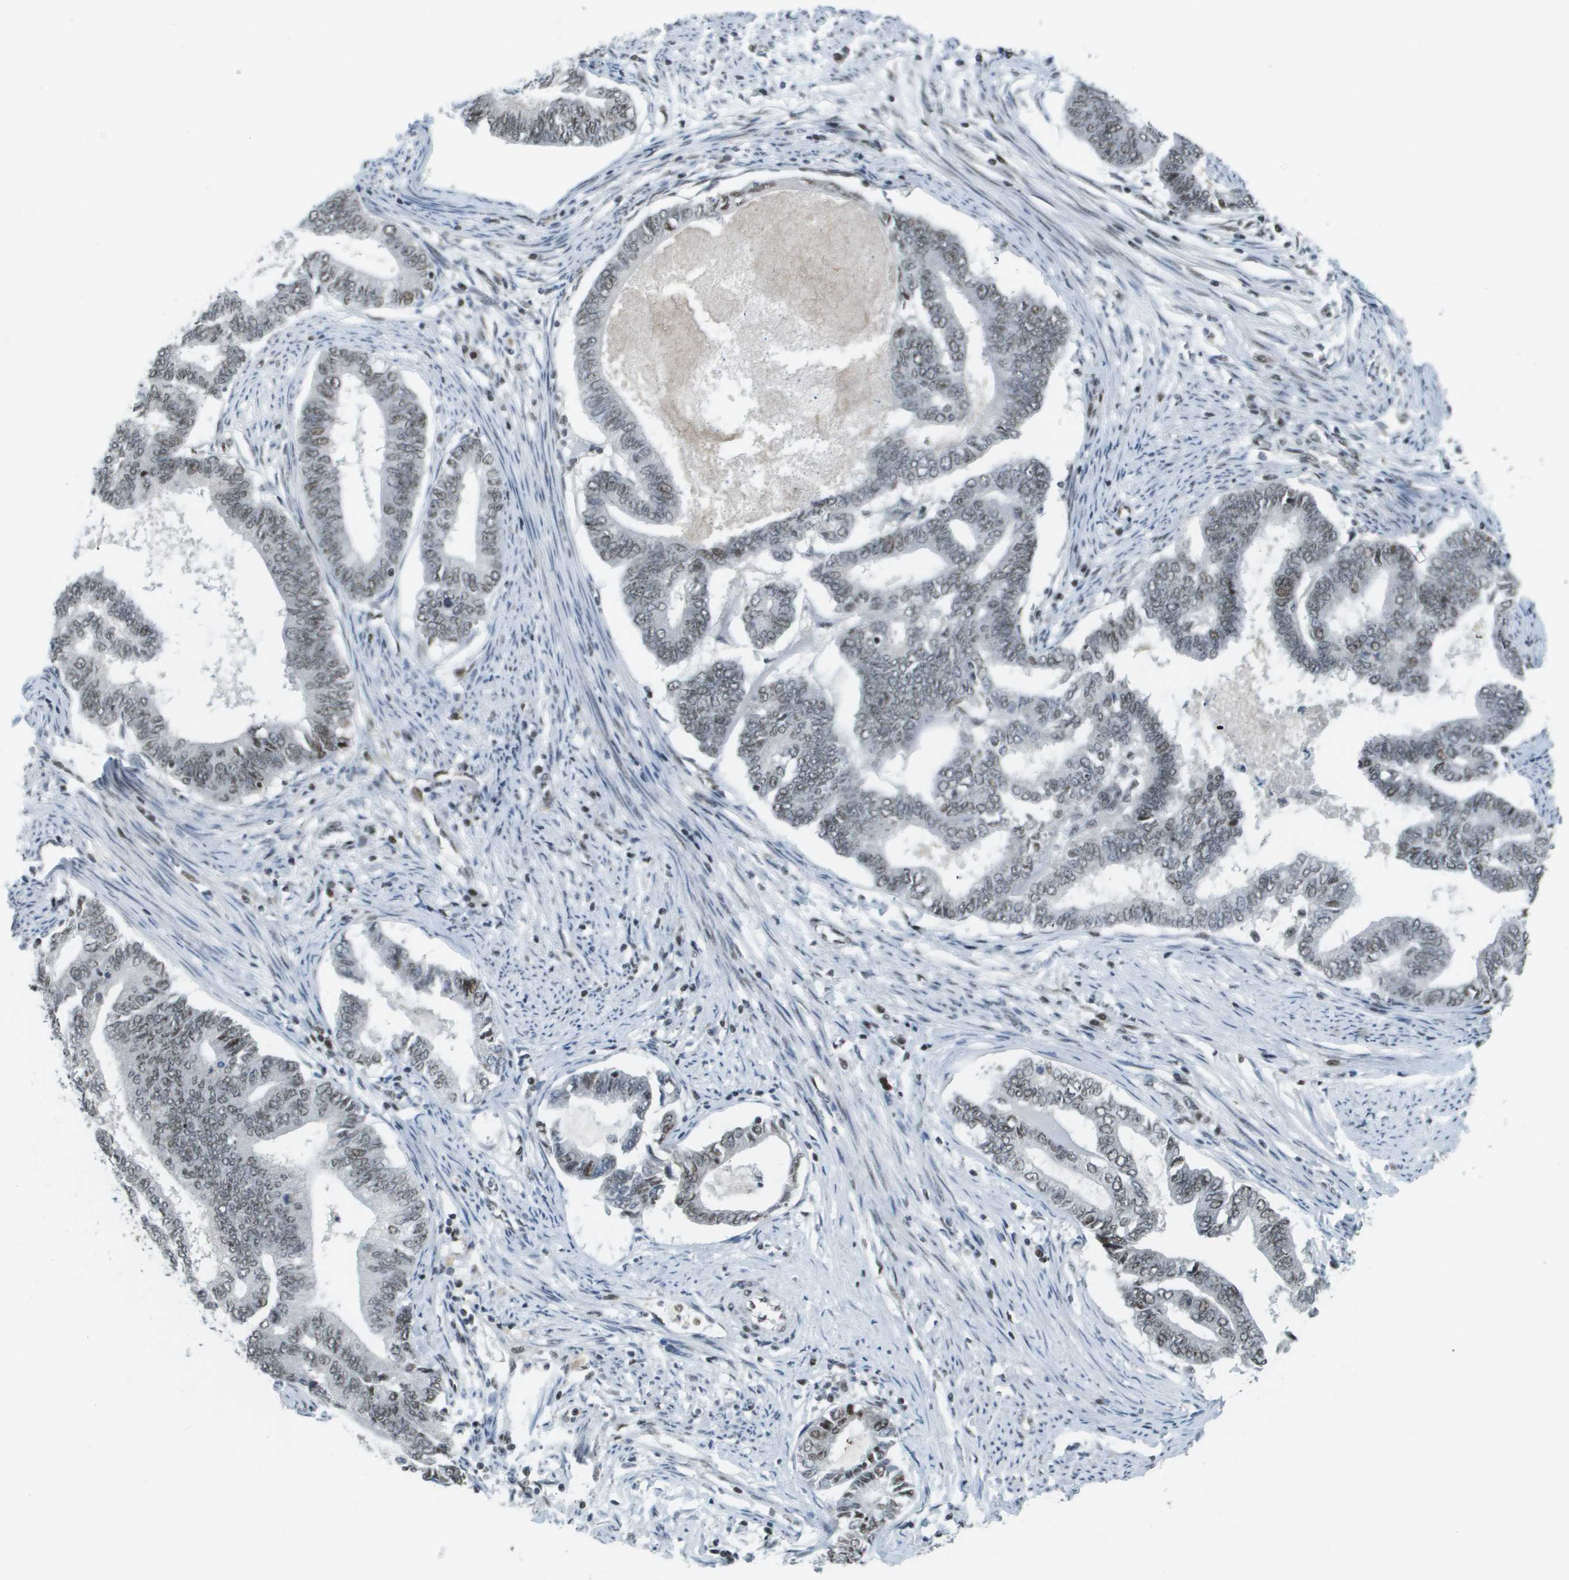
{"staining": {"intensity": "weak", "quantity": "25%-75%", "location": "nuclear"}, "tissue": "endometrial cancer", "cell_type": "Tumor cells", "image_type": "cancer", "snomed": [{"axis": "morphology", "description": "Adenocarcinoma, NOS"}, {"axis": "topography", "description": "Endometrium"}], "caption": "Endometrial adenocarcinoma was stained to show a protein in brown. There is low levels of weak nuclear positivity in approximately 25%-75% of tumor cells. The staining was performed using DAB to visualize the protein expression in brown, while the nuclei were stained in blue with hematoxylin (Magnification: 20x).", "gene": "IRF7", "patient": {"sex": "female", "age": 86}}